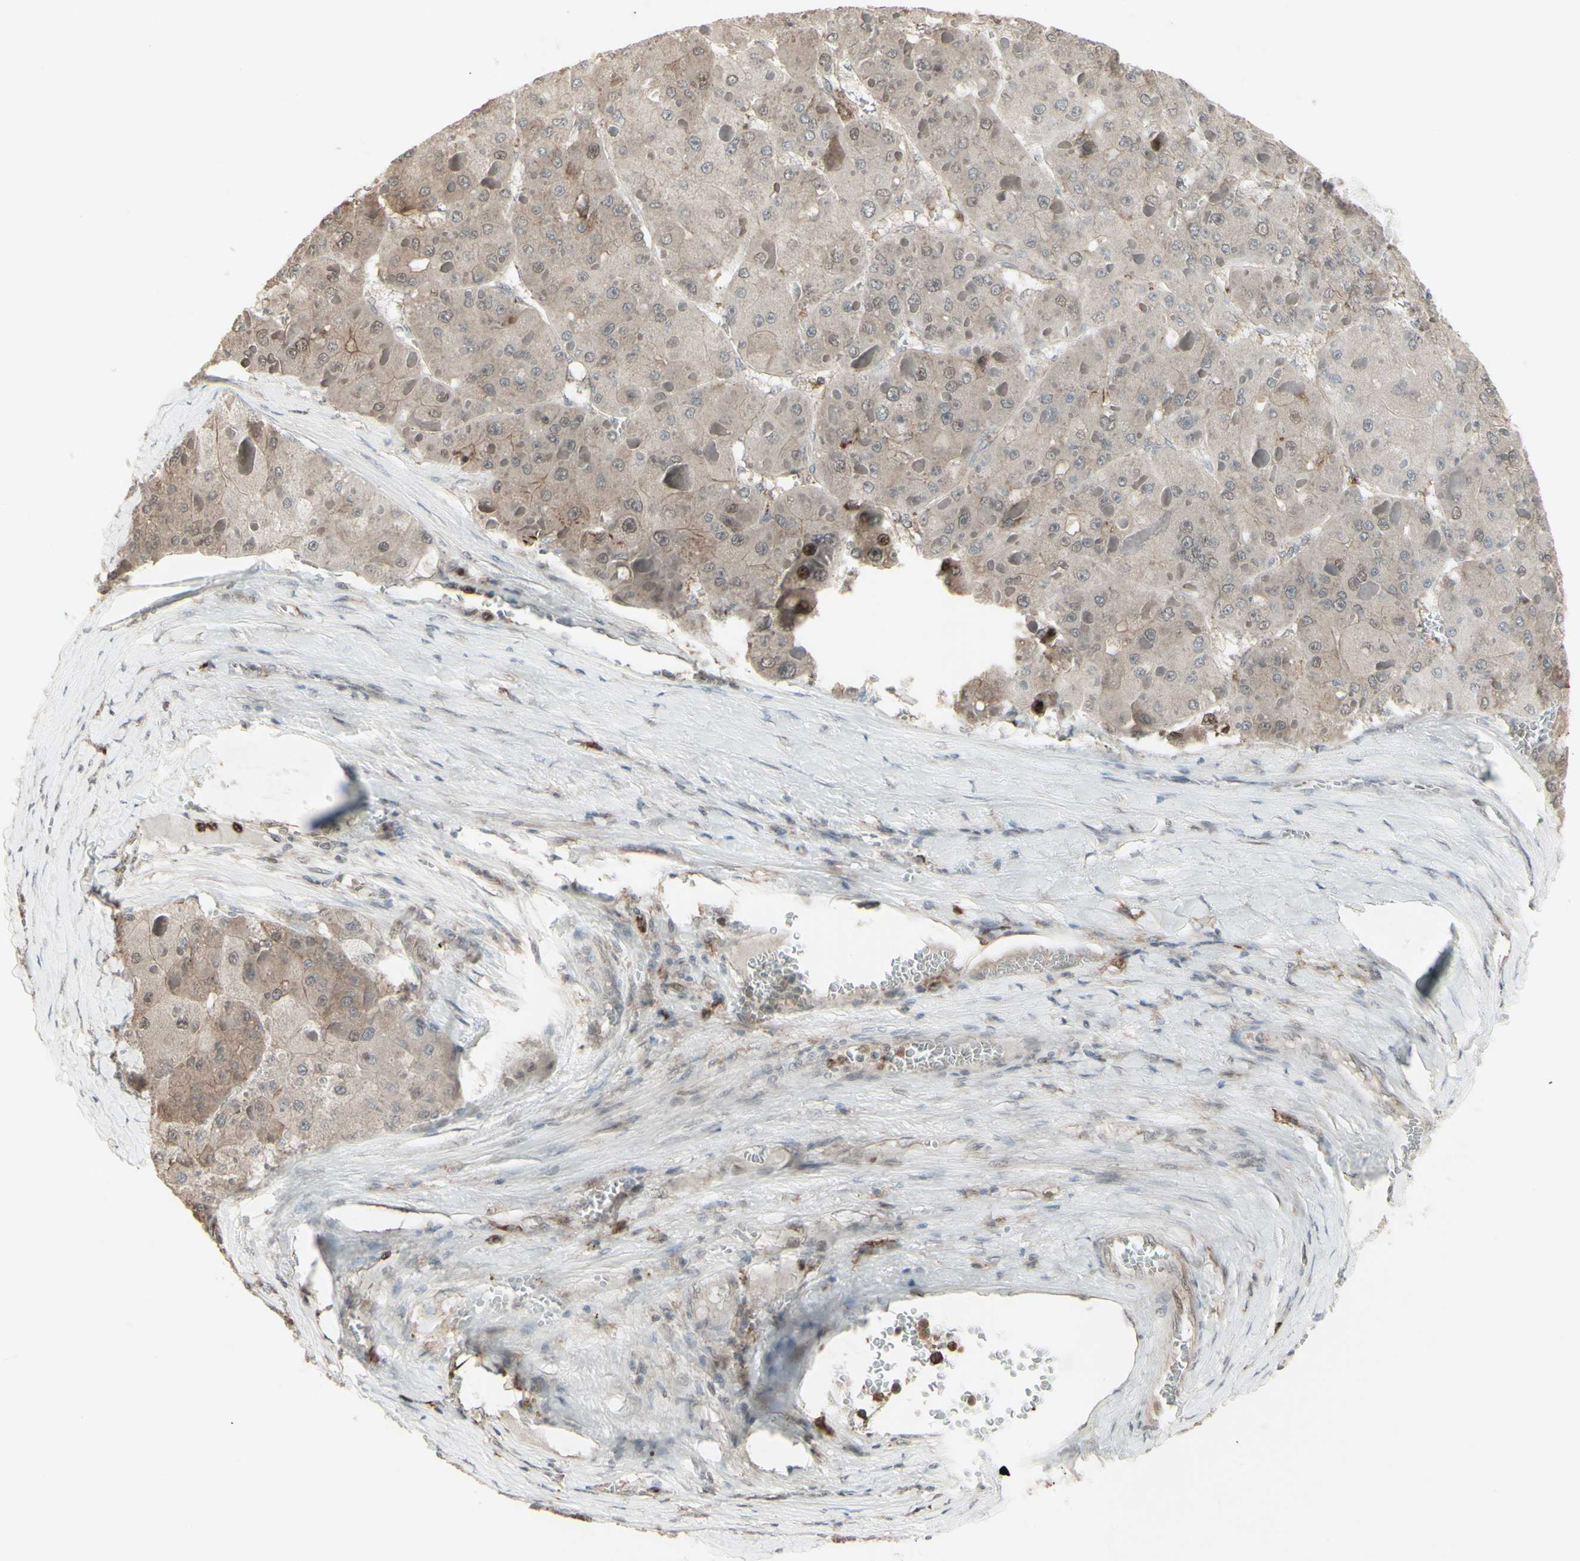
{"staining": {"intensity": "weak", "quantity": "25%-75%", "location": "cytoplasmic/membranous"}, "tissue": "liver cancer", "cell_type": "Tumor cells", "image_type": "cancer", "snomed": [{"axis": "morphology", "description": "Carcinoma, Hepatocellular, NOS"}, {"axis": "topography", "description": "Liver"}], "caption": "IHC image of neoplastic tissue: human liver cancer (hepatocellular carcinoma) stained using immunohistochemistry demonstrates low levels of weak protein expression localized specifically in the cytoplasmic/membranous of tumor cells, appearing as a cytoplasmic/membranous brown color.", "gene": "CD33", "patient": {"sex": "female", "age": 73}}